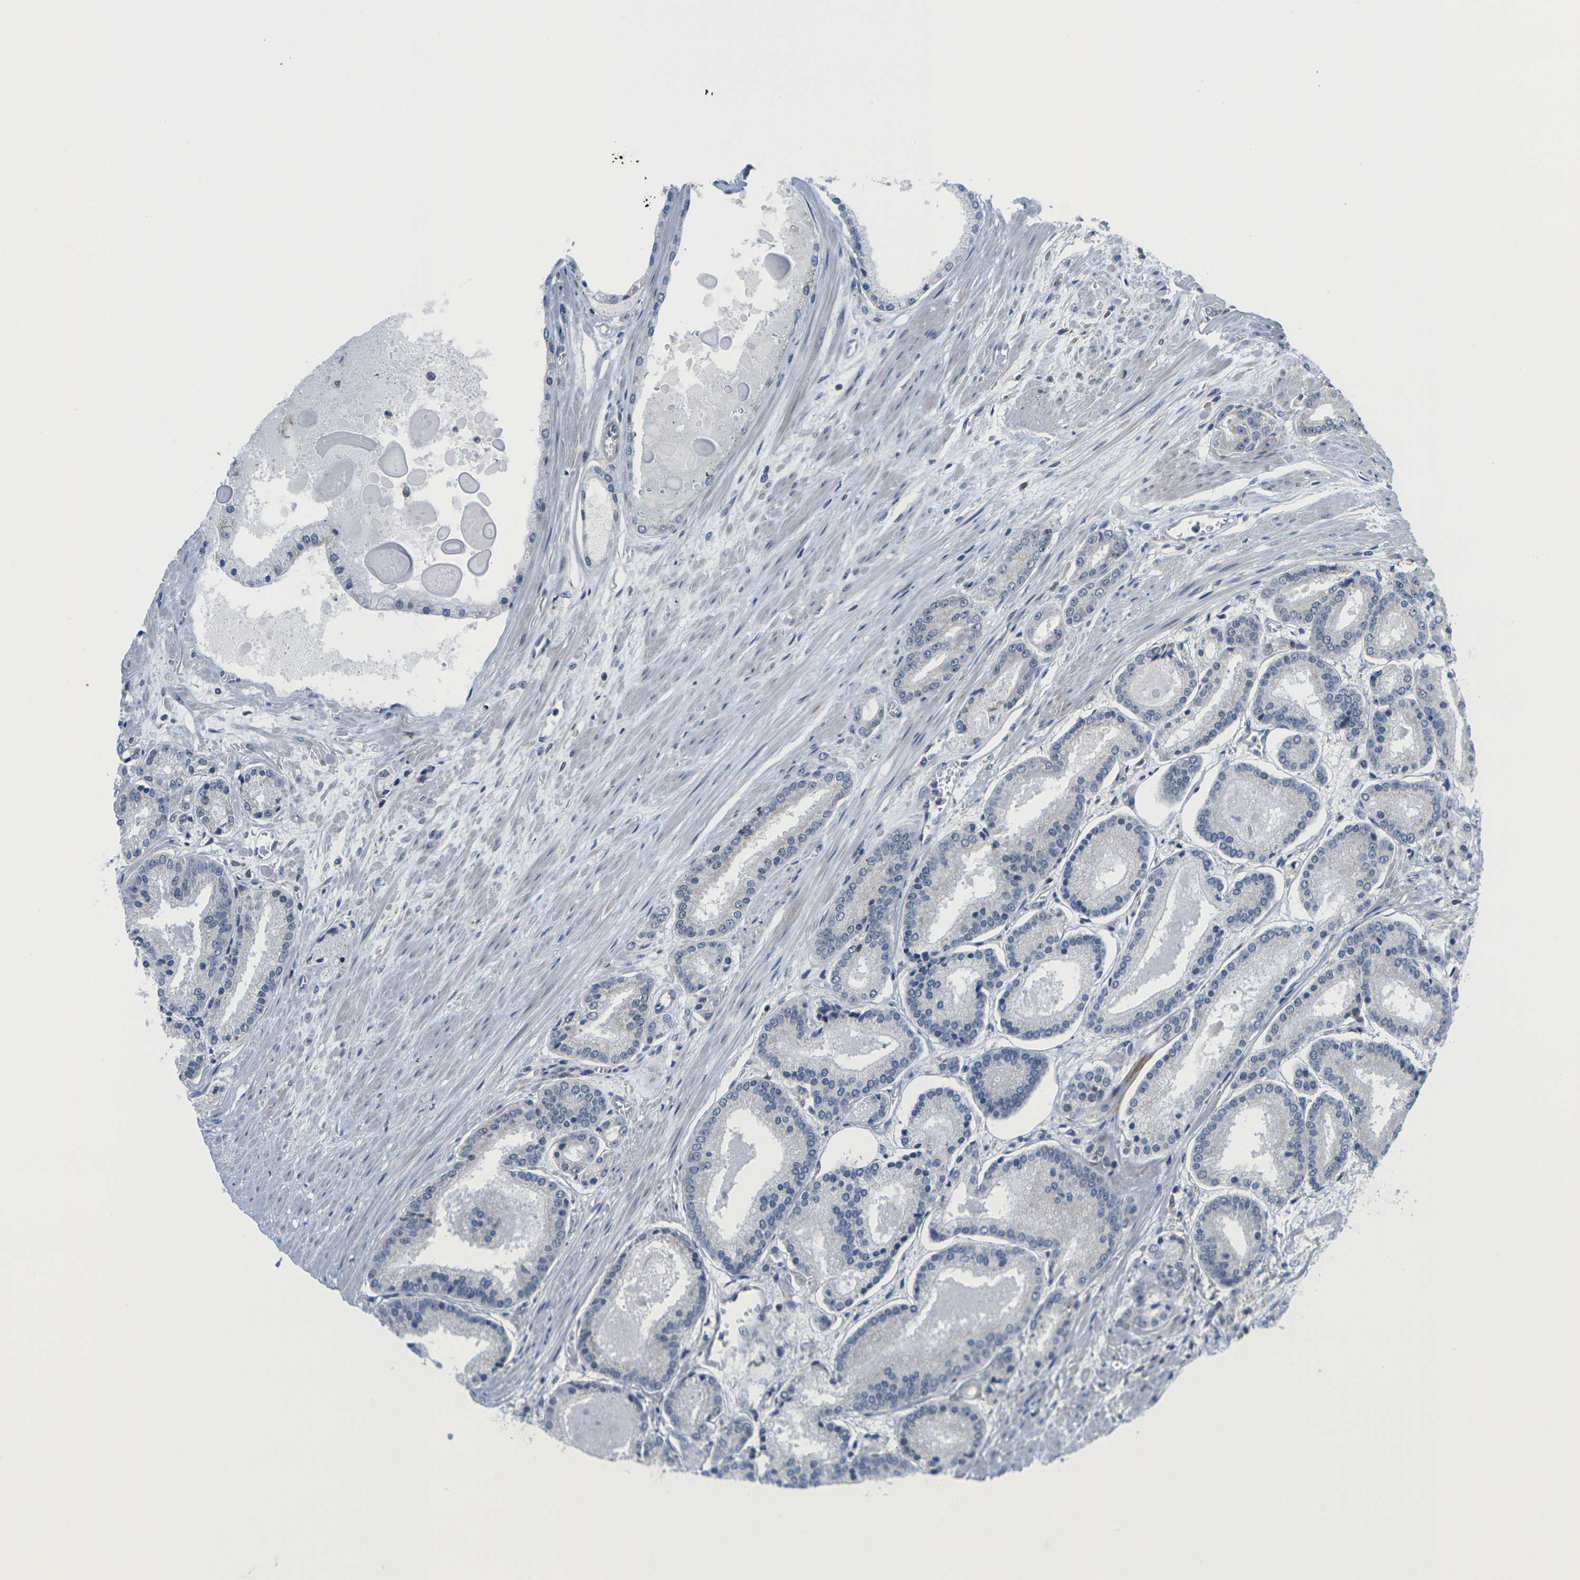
{"staining": {"intensity": "negative", "quantity": "none", "location": "none"}, "tissue": "prostate cancer", "cell_type": "Tumor cells", "image_type": "cancer", "snomed": [{"axis": "morphology", "description": "Adenocarcinoma, Low grade"}, {"axis": "topography", "description": "Prostate"}], "caption": "A high-resolution photomicrograph shows IHC staining of prostate cancer (low-grade adenocarcinoma), which shows no significant positivity in tumor cells.", "gene": "OTOF", "patient": {"sex": "male", "age": 59}}